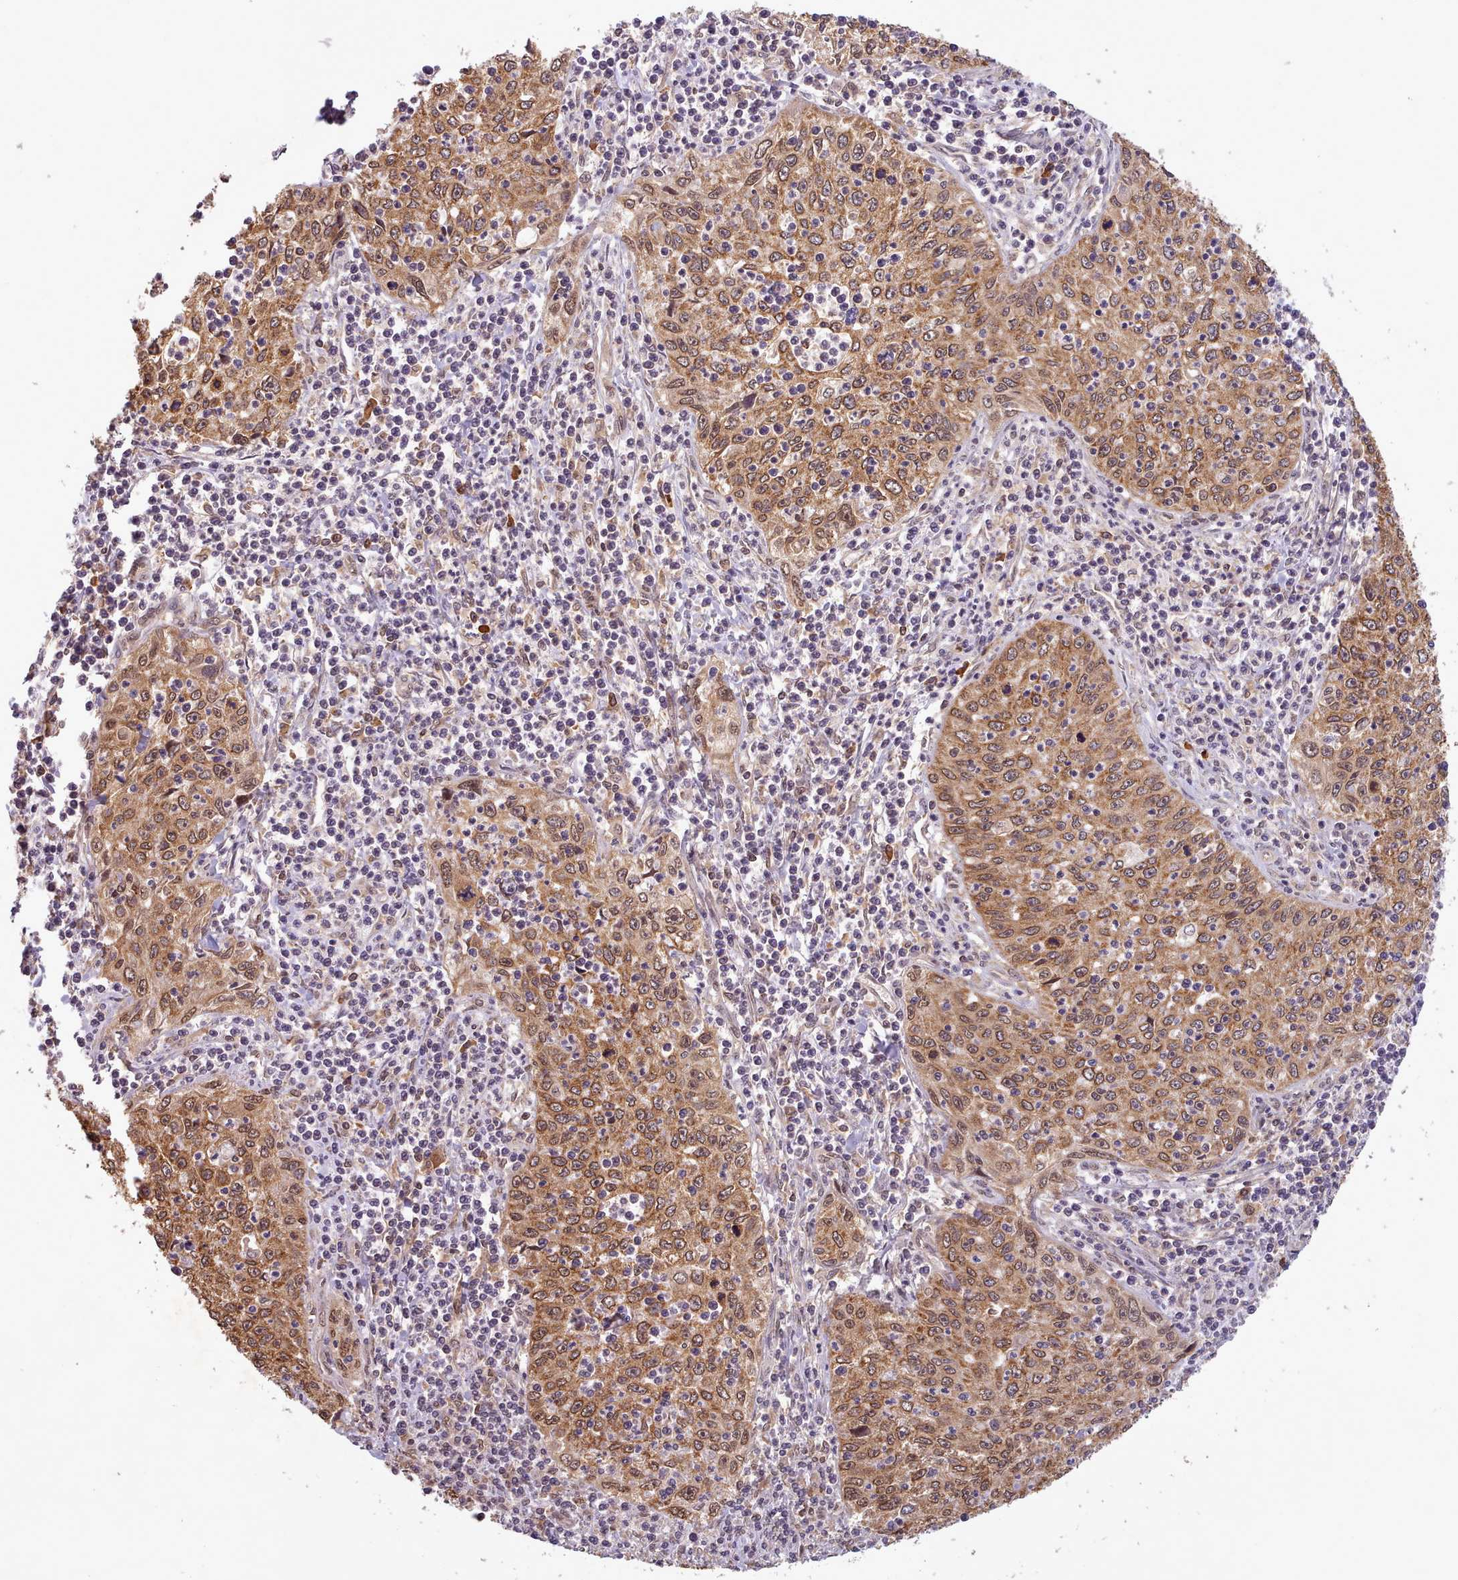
{"staining": {"intensity": "moderate", "quantity": ">75%", "location": "cytoplasmic/membranous,nuclear"}, "tissue": "cervical cancer", "cell_type": "Tumor cells", "image_type": "cancer", "snomed": [{"axis": "morphology", "description": "Squamous cell carcinoma, NOS"}, {"axis": "topography", "description": "Cervix"}], "caption": "Tumor cells demonstrate medium levels of moderate cytoplasmic/membranous and nuclear staining in approximately >75% of cells in human cervical cancer.", "gene": "PIP4P1", "patient": {"sex": "female", "age": 30}}